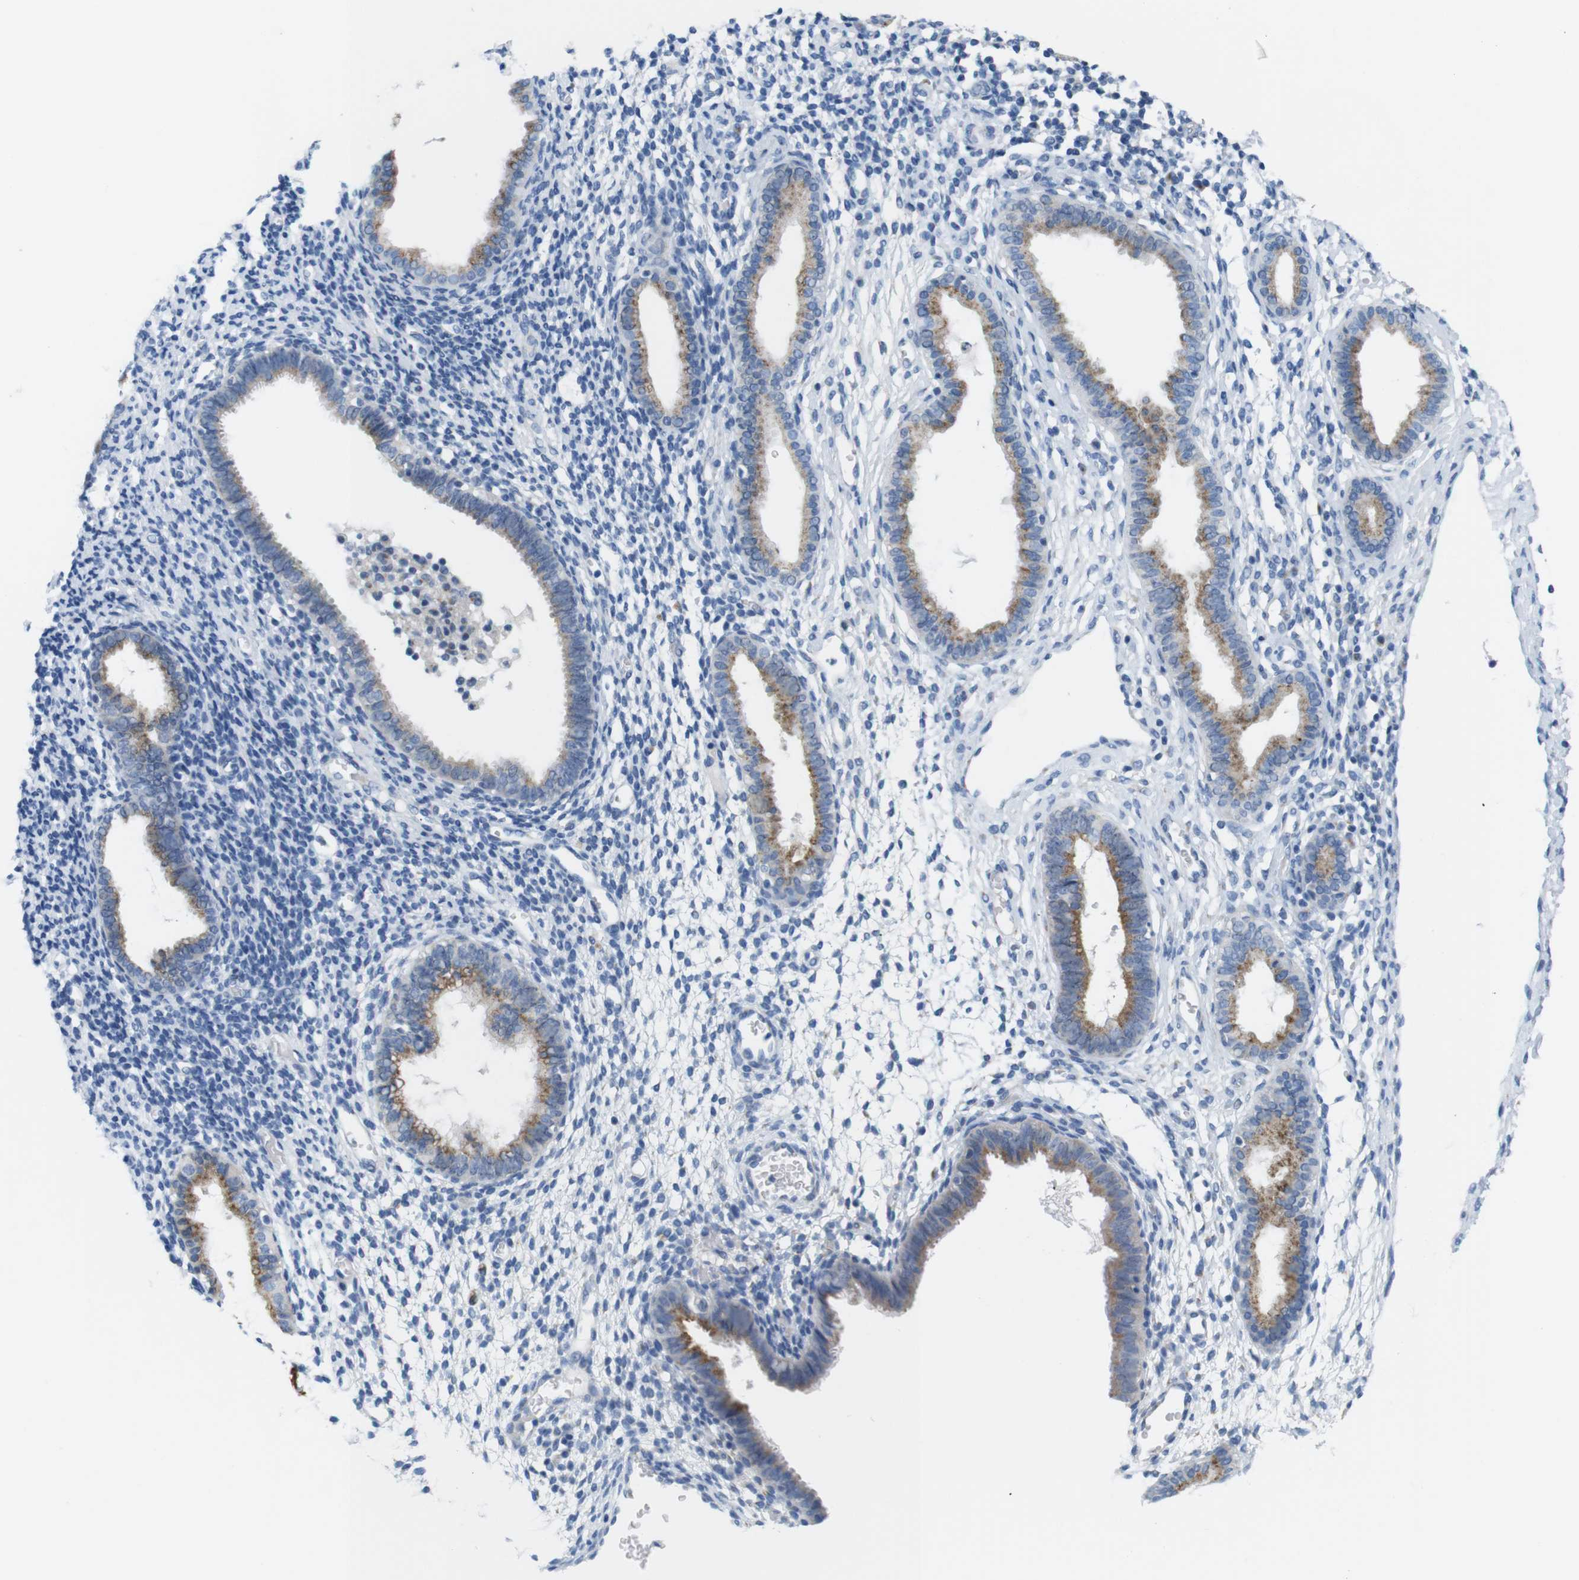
{"staining": {"intensity": "negative", "quantity": "none", "location": "none"}, "tissue": "endometrium", "cell_type": "Cells in endometrial stroma", "image_type": "normal", "snomed": [{"axis": "morphology", "description": "Normal tissue, NOS"}, {"axis": "topography", "description": "Endometrium"}], "caption": "The immunohistochemistry micrograph has no significant expression in cells in endometrial stroma of endometrium.", "gene": "GOLGA2", "patient": {"sex": "female", "age": 61}}